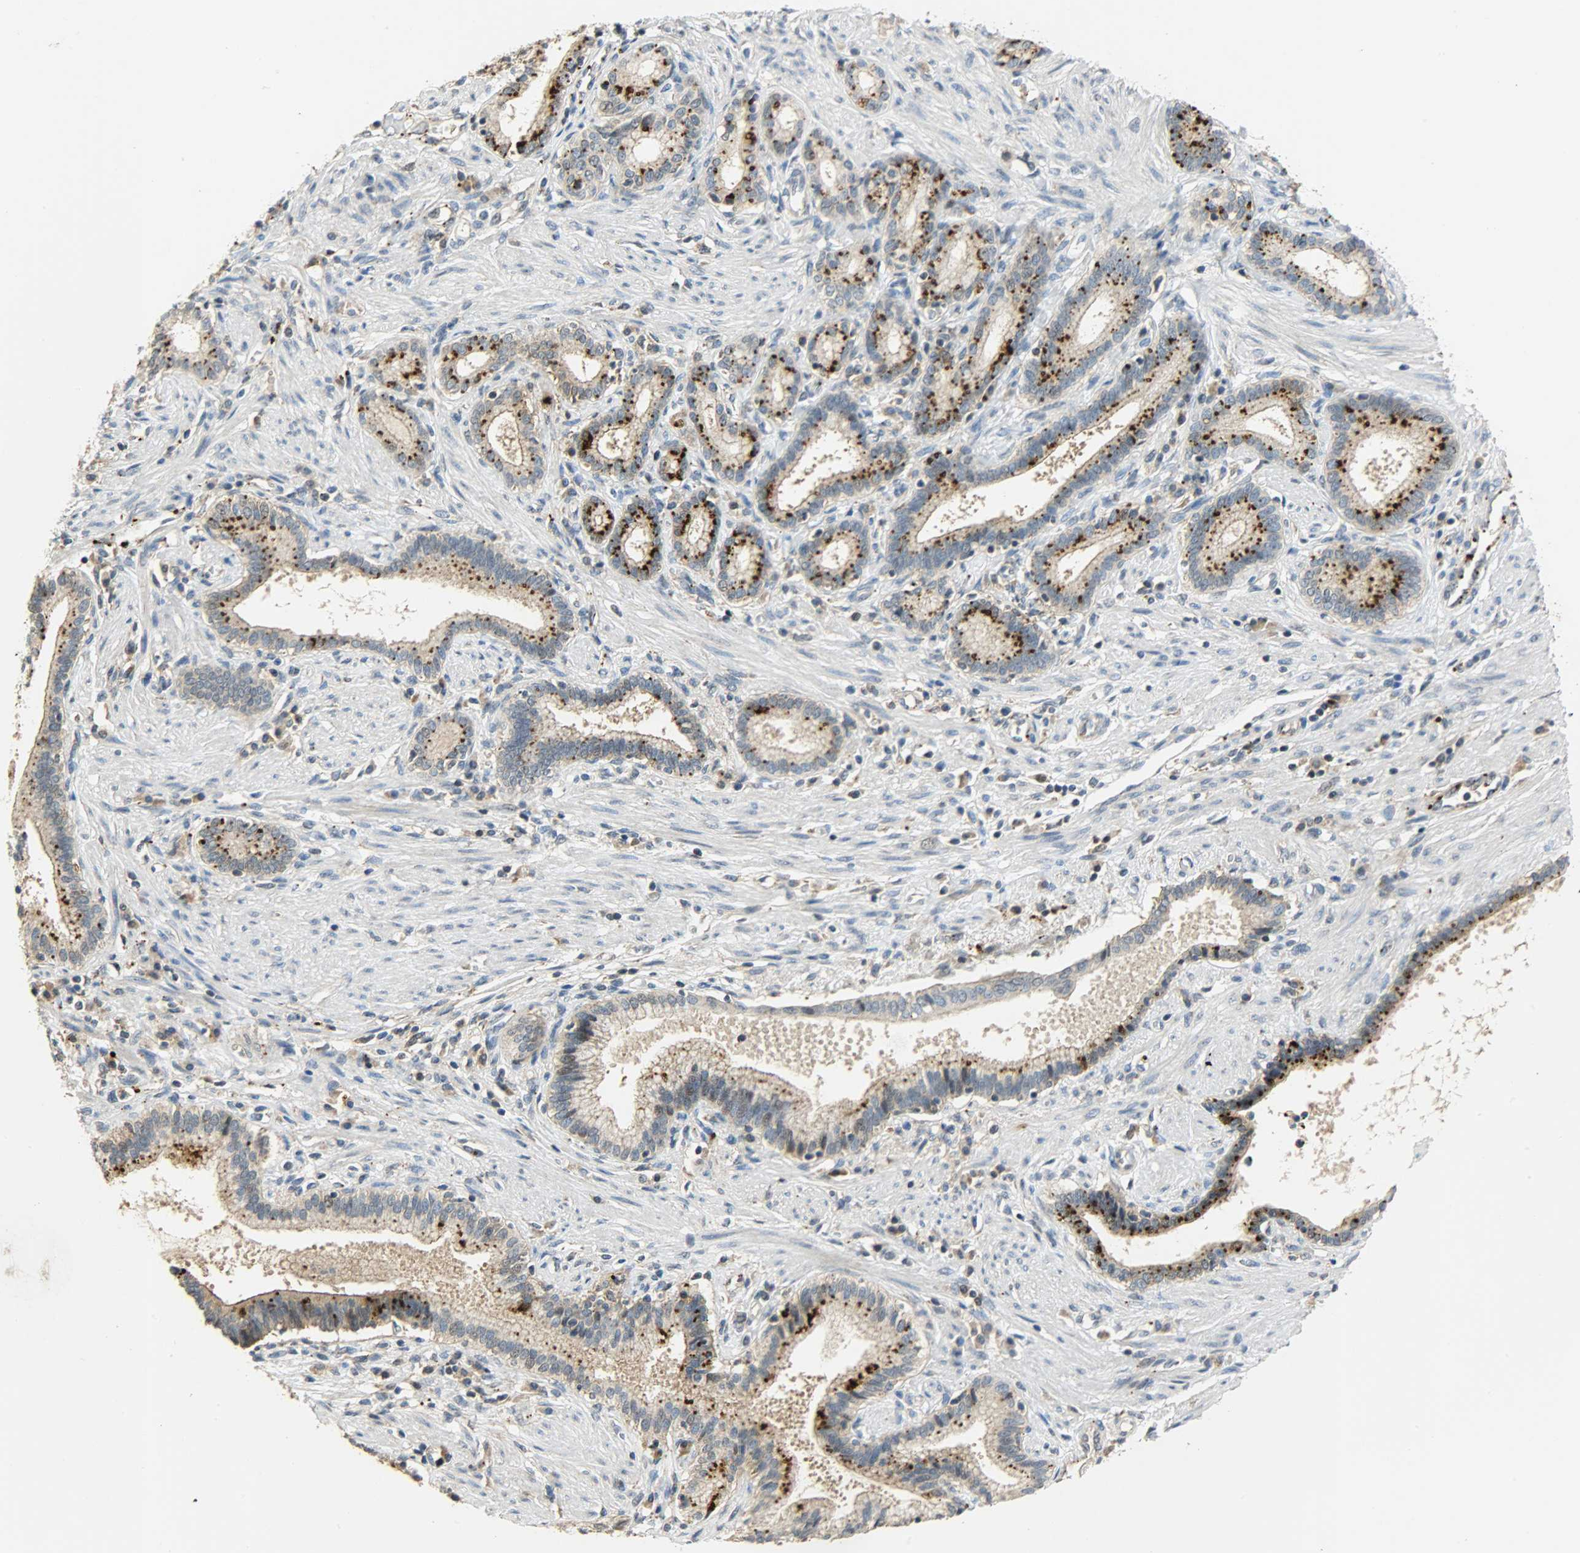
{"staining": {"intensity": "strong", "quantity": ">75%", "location": "cytoplasmic/membranous"}, "tissue": "pancreatic cancer", "cell_type": "Tumor cells", "image_type": "cancer", "snomed": [{"axis": "morphology", "description": "Adenocarcinoma, NOS"}, {"axis": "topography", "description": "Pancreas"}], "caption": "Protein analysis of adenocarcinoma (pancreatic) tissue shows strong cytoplasmic/membranous staining in about >75% of tumor cells.", "gene": "GIT2", "patient": {"sex": "female", "age": 48}}